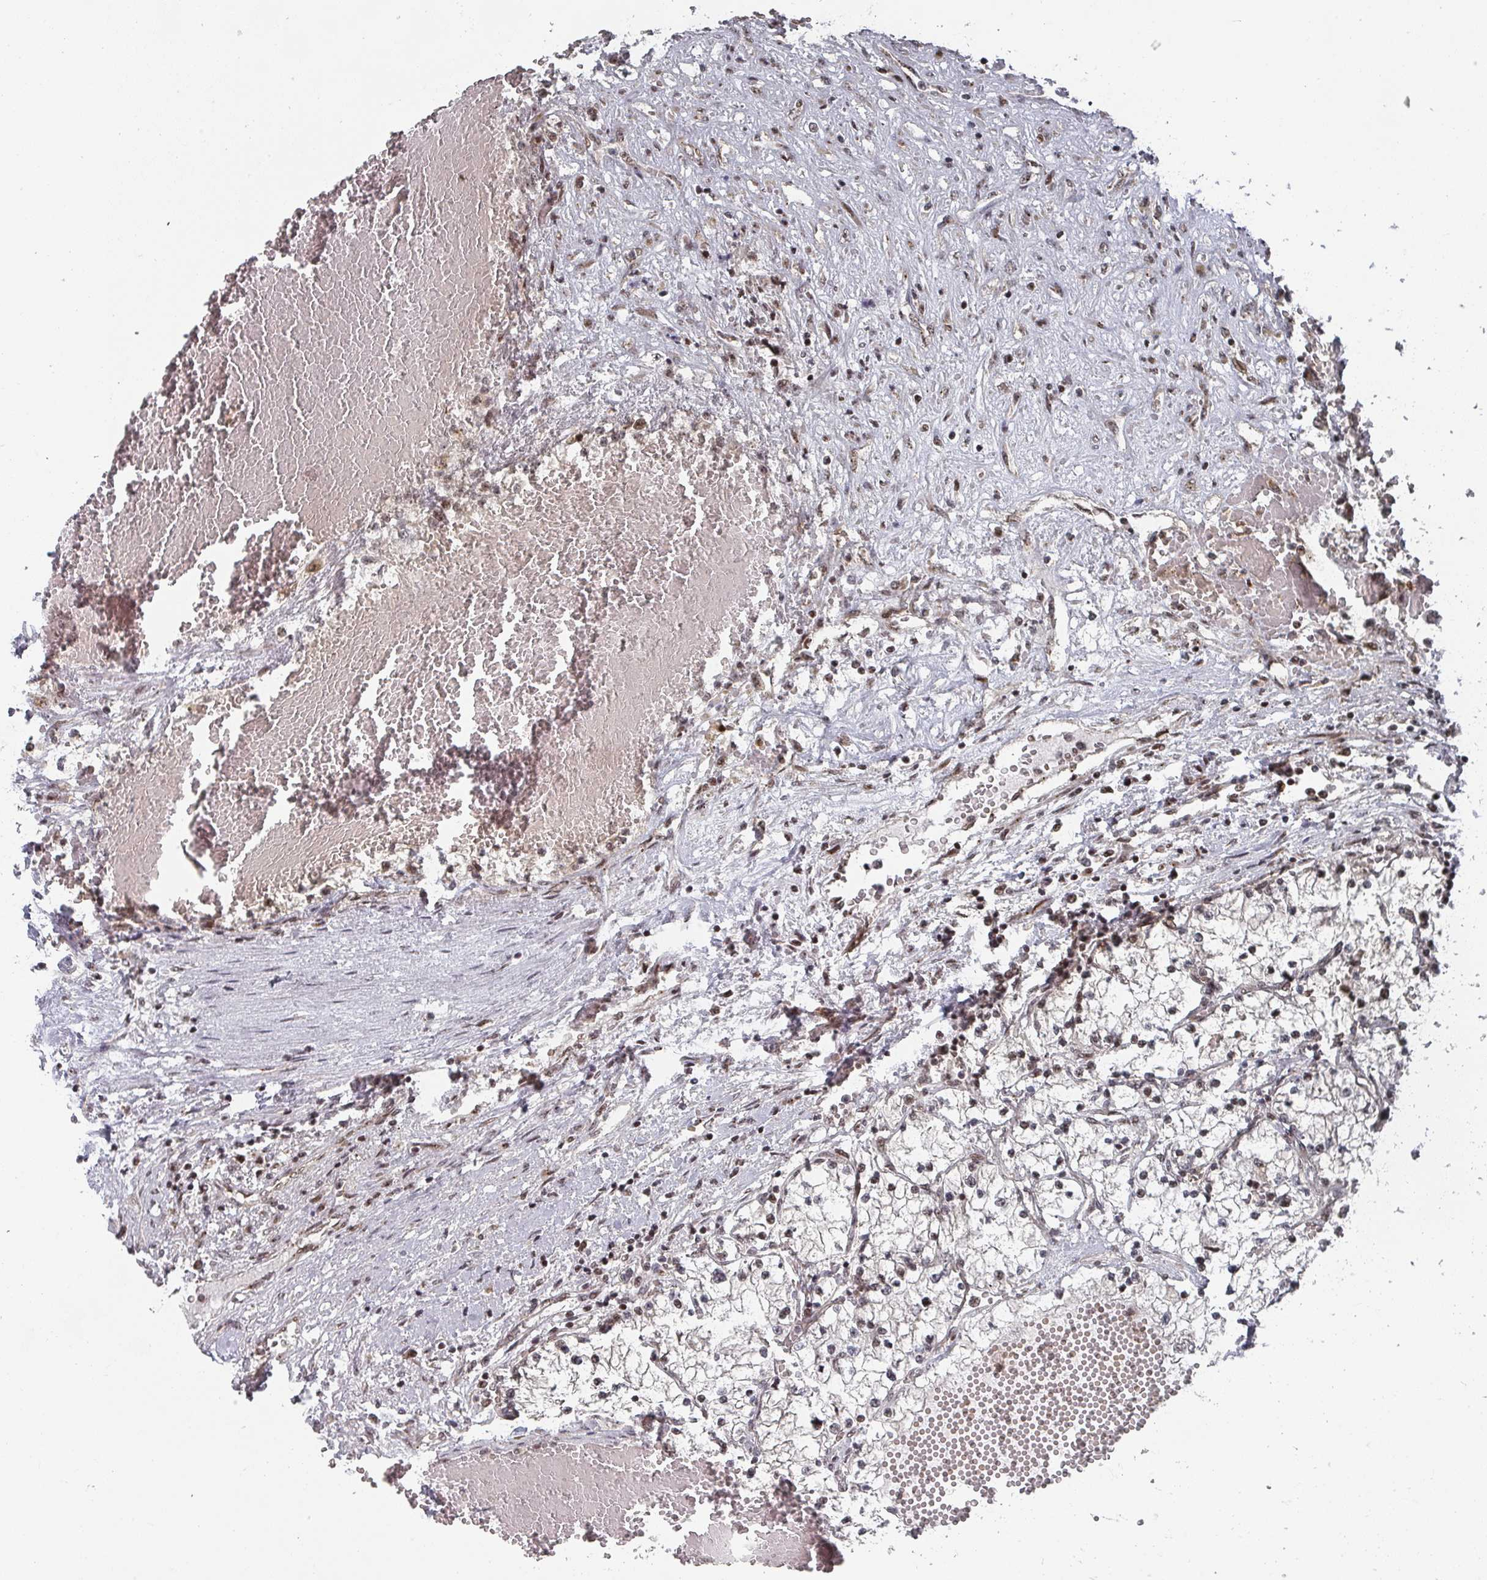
{"staining": {"intensity": "weak", "quantity": "25%-75%", "location": "nuclear"}, "tissue": "renal cancer", "cell_type": "Tumor cells", "image_type": "cancer", "snomed": [{"axis": "morphology", "description": "Normal tissue, NOS"}, {"axis": "morphology", "description": "Adenocarcinoma, NOS"}, {"axis": "topography", "description": "Kidney"}], "caption": "There is low levels of weak nuclear expression in tumor cells of renal cancer (adenocarcinoma), as demonstrated by immunohistochemical staining (brown color).", "gene": "KIF1C", "patient": {"sex": "male", "age": 68}}